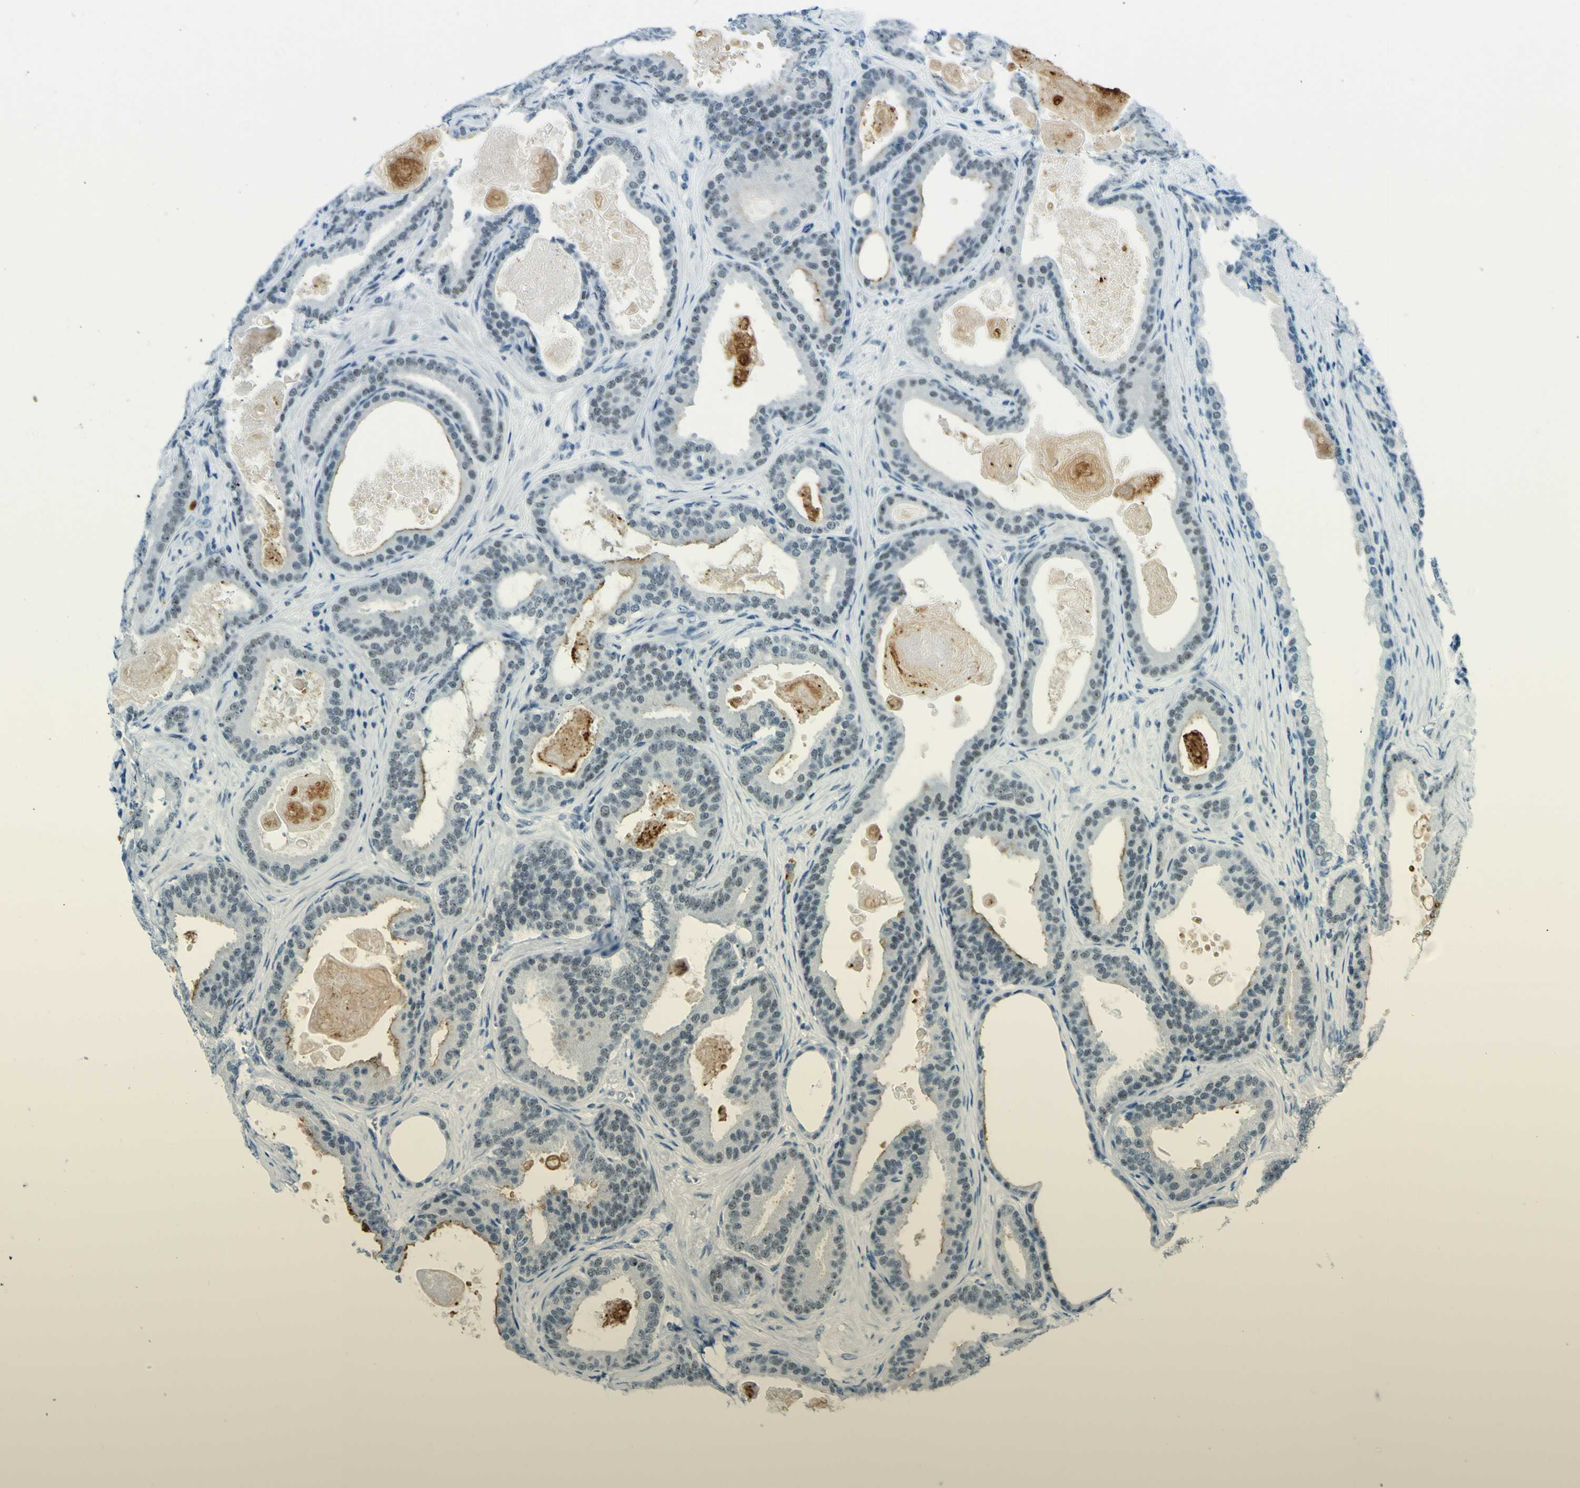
{"staining": {"intensity": "negative", "quantity": "none", "location": "none"}, "tissue": "prostate cancer", "cell_type": "Tumor cells", "image_type": "cancer", "snomed": [{"axis": "morphology", "description": "Adenocarcinoma, High grade"}, {"axis": "topography", "description": "Prostate"}], "caption": "Prostate cancer was stained to show a protein in brown. There is no significant staining in tumor cells. The staining was performed using DAB to visualize the protein expression in brown, while the nuclei were stained in blue with hematoxylin (Magnification: 20x).", "gene": "CEBPG", "patient": {"sex": "male", "age": 60}}